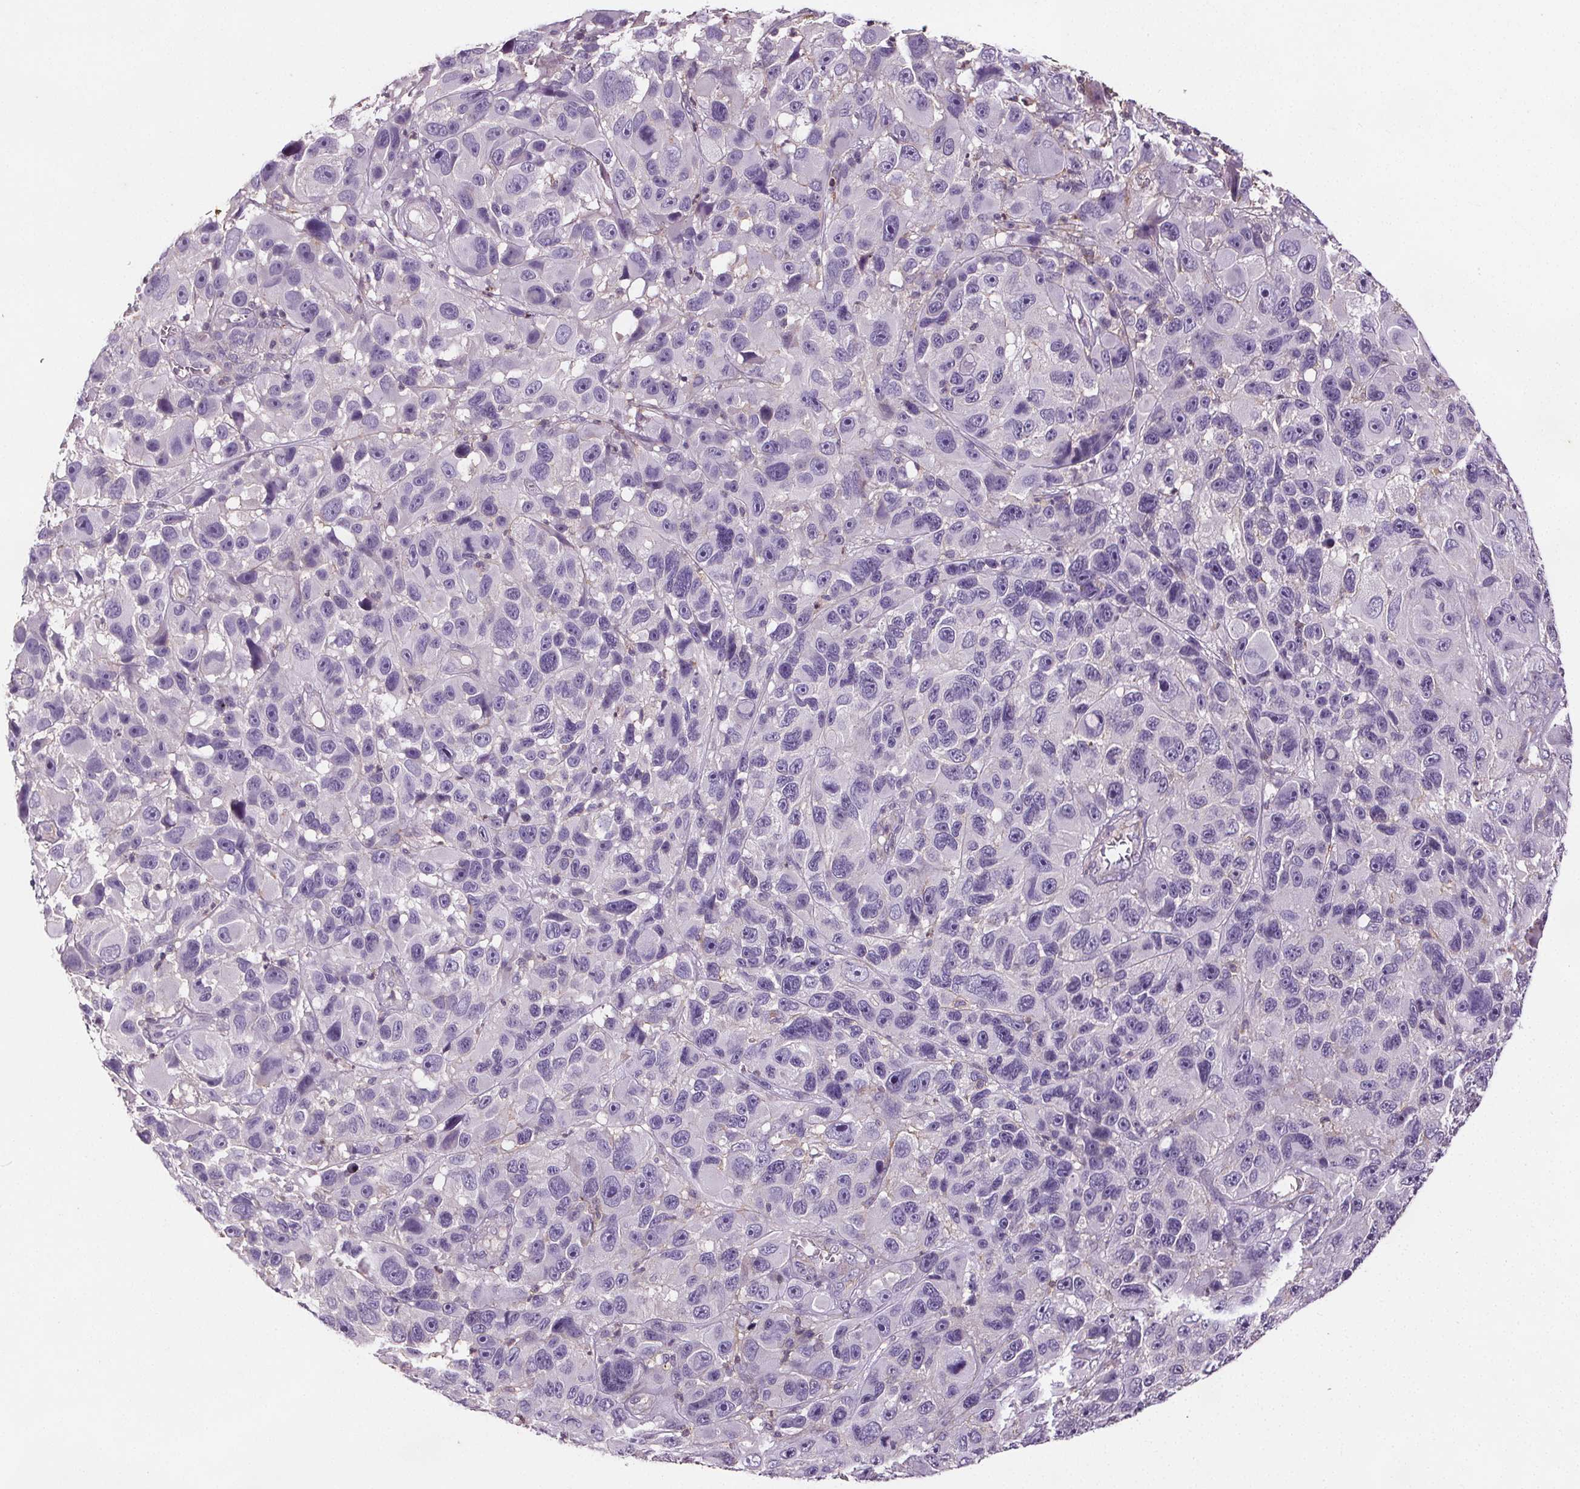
{"staining": {"intensity": "negative", "quantity": "none", "location": "none"}, "tissue": "melanoma", "cell_type": "Tumor cells", "image_type": "cancer", "snomed": [{"axis": "morphology", "description": "Malignant melanoma, NOS"}, {"axis": "topography", "description": "Skin"}], "caption": "Tumor cells show no significant protein positivity in malignant melanoma.", "gene": "C19orf84", "patient": {"sex": "male", "age": 53}}